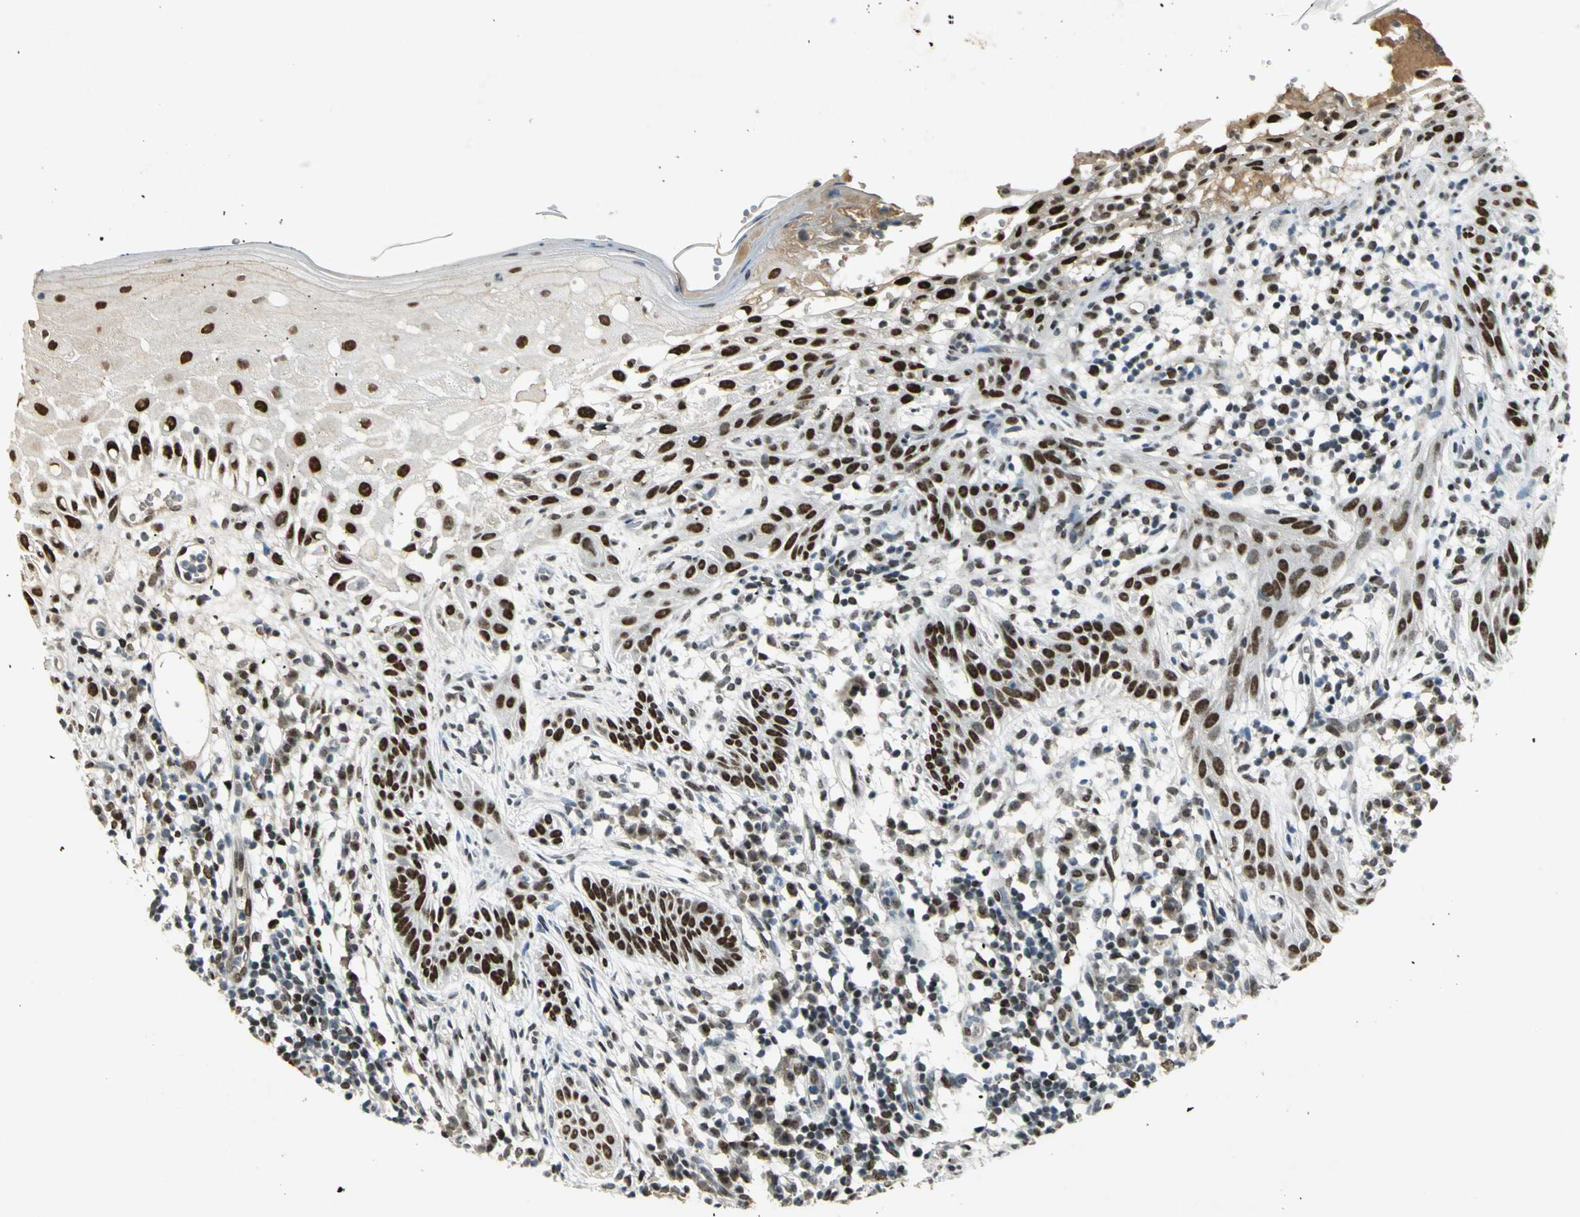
{"staining": {"intensity": "strong", "quantity": ">75%", "location": "nuclear"}, "tissue": "skin cancer", "cell_type": "Tumor cells", "image_type": "cancer", "snomed": [{"axis": "morphology", "description": "Normal tissue, NOS"}, {"axis": "morphology", "description": "Basal cell carcinoma"}, {"axis": "topography", "description": "Skin"}], "caption": "Immunohistochemistry of human skin basal cell carcinoma displays high levels of strong nuclear staining in approximately >75% of tumor cells. The staining was performed using DAB (3,3'-diaminobenzidine) to visualize the protein expression in brown, while the nuclei were stained in blue with hematoxylin (Magnification: 20x).", "gene": "AK6", "patient": {"sex": "female", "age": 69}}